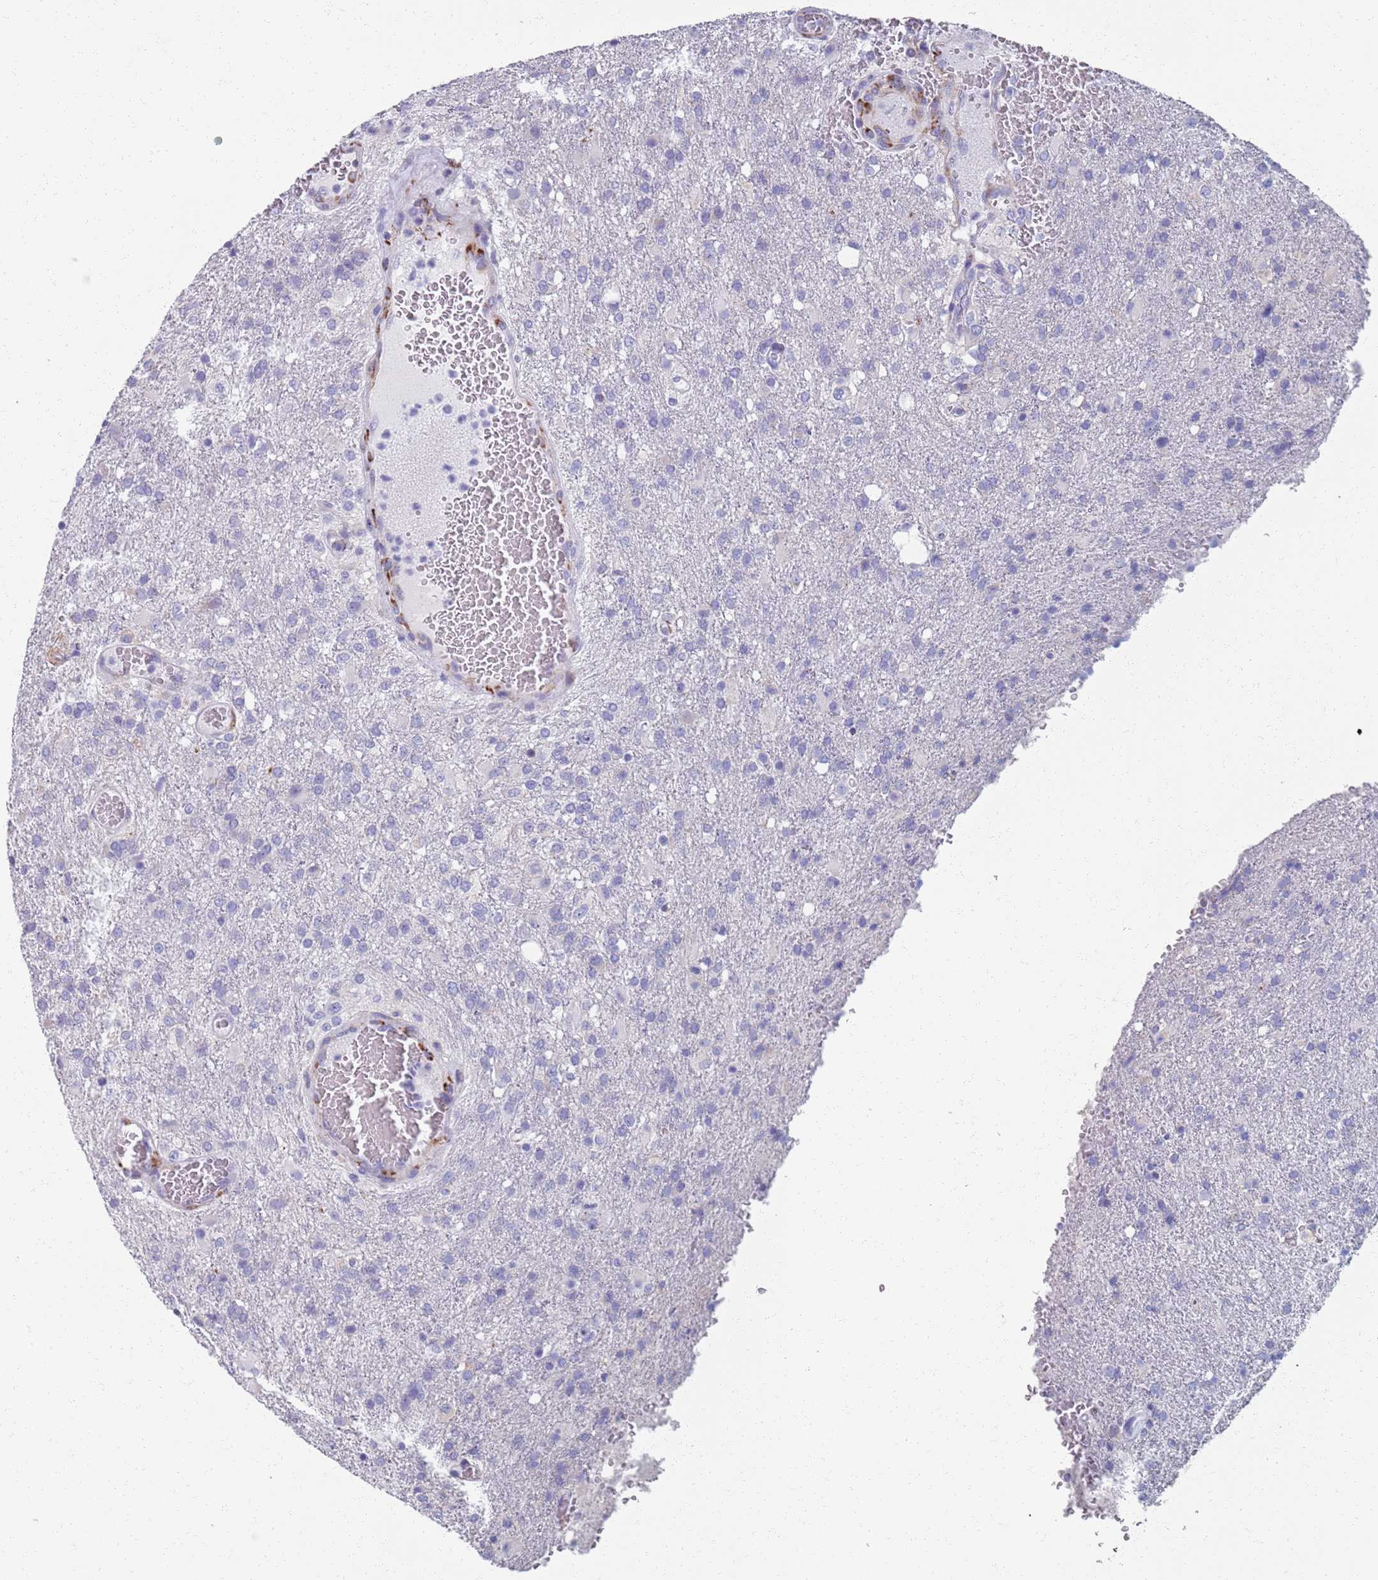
{"staining": {"intensity": "negative", "quantity": "none", "location": "none"}, "tissue": "glioma", "cell_type": "Tumor cells", "image_type": "cancer", "snomed": [{"axis": "morphology", "description": "Glioma, malignant, High grade"}, {"axis": "topography", "description": "Brain"}], "caption": "This is an IHC image of high-grade glioma (malignant). There is no staining in tumor cells.", "gene": "PLOD1", "patient": {"sex": "female", "age": 74}}